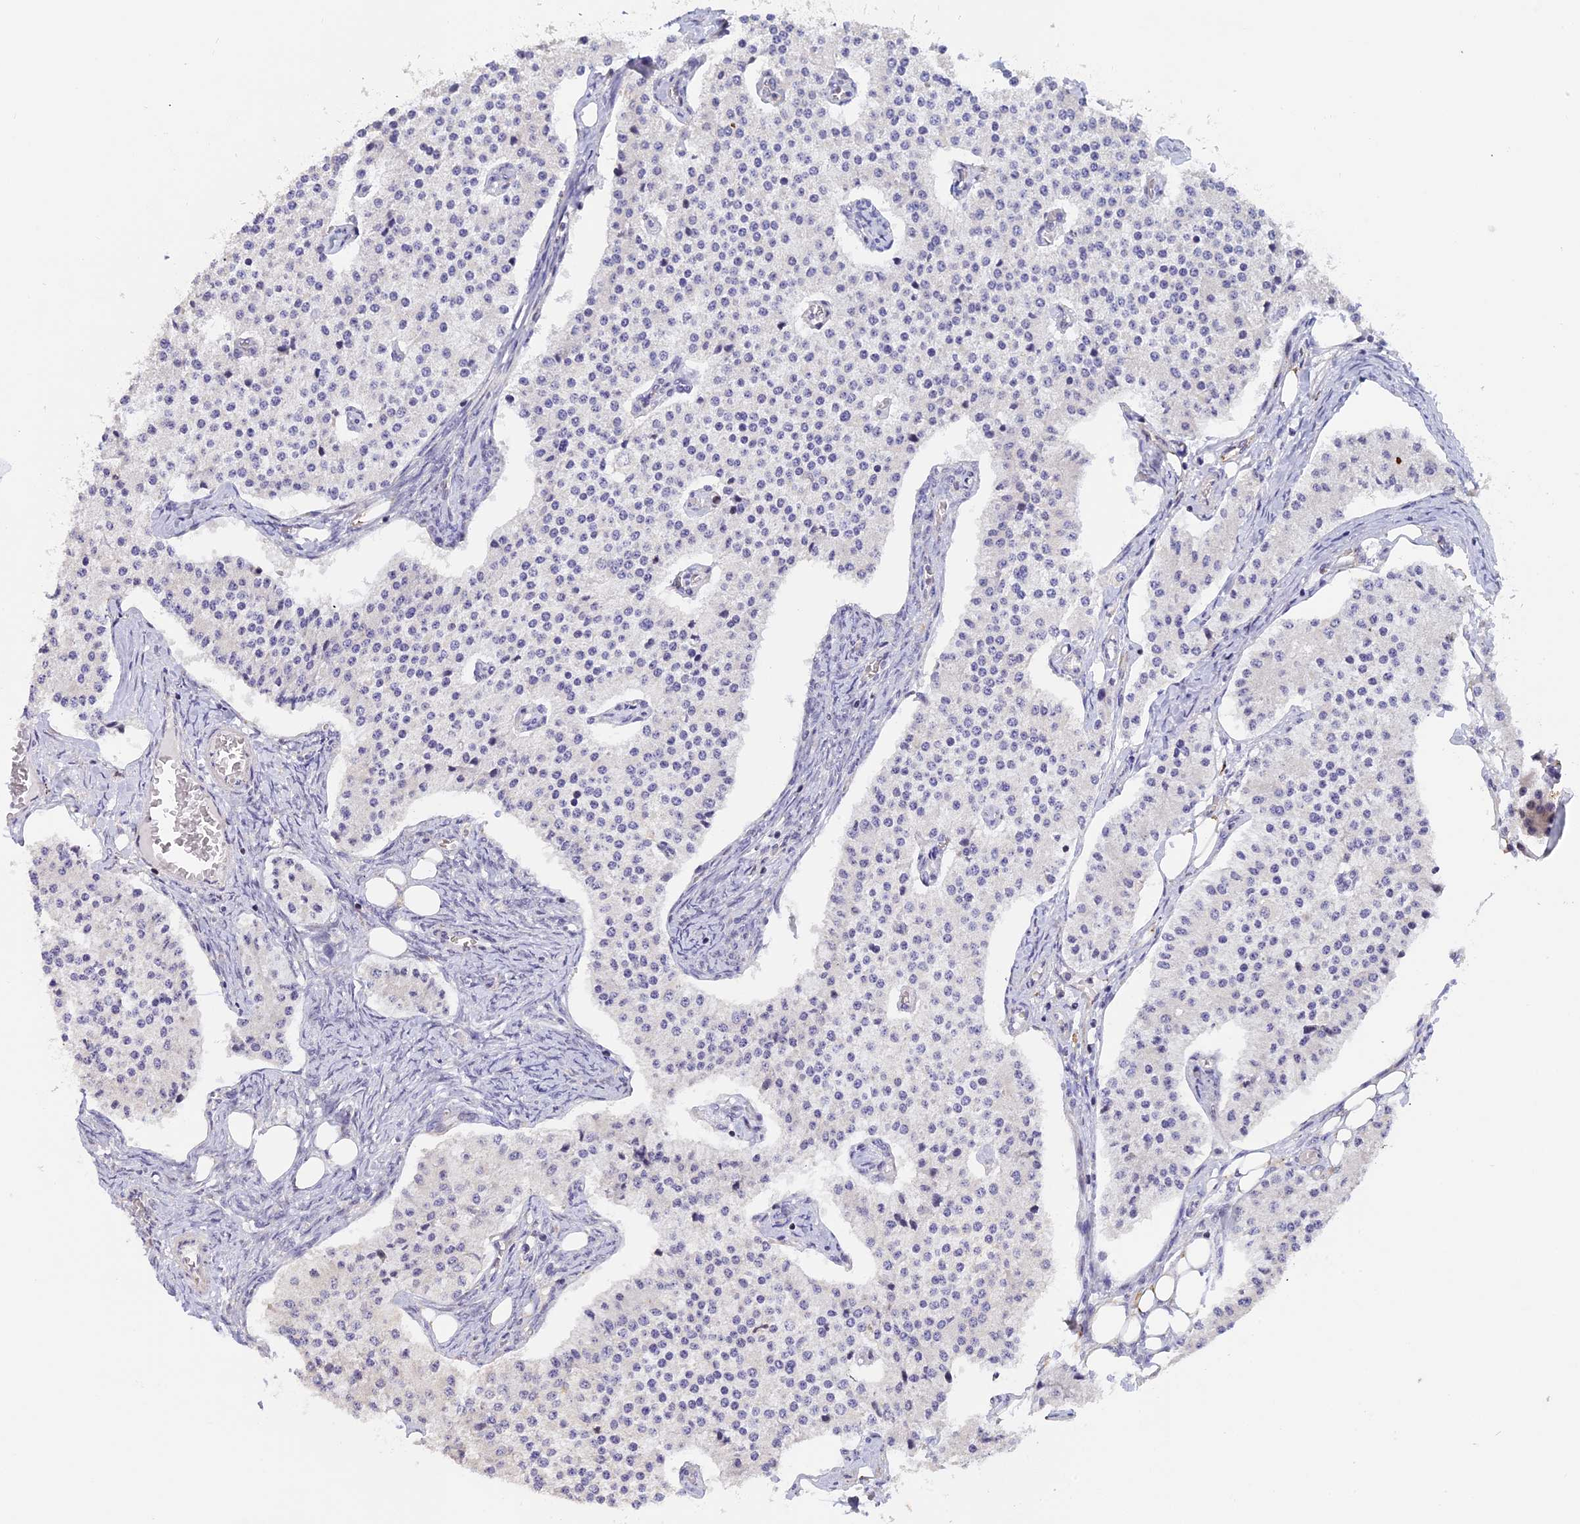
{"staining": {"intensity": "negative", "quantity": "none", "location": "none"}, "tissue": "carcinoid", "cell_type": "Tumor cells", "image_type": "cancer", "snomed": [{"axis": "morphology", "description": "Carcinoid, malignant, NOS"}, {"axis": "topography", "description": "Colon"}], "caption": "There is no significant positivity in tumor cells of carcinoid (malignant).", "gene": "POLR2C", "patient": {"sex": "female", "age": 52}}